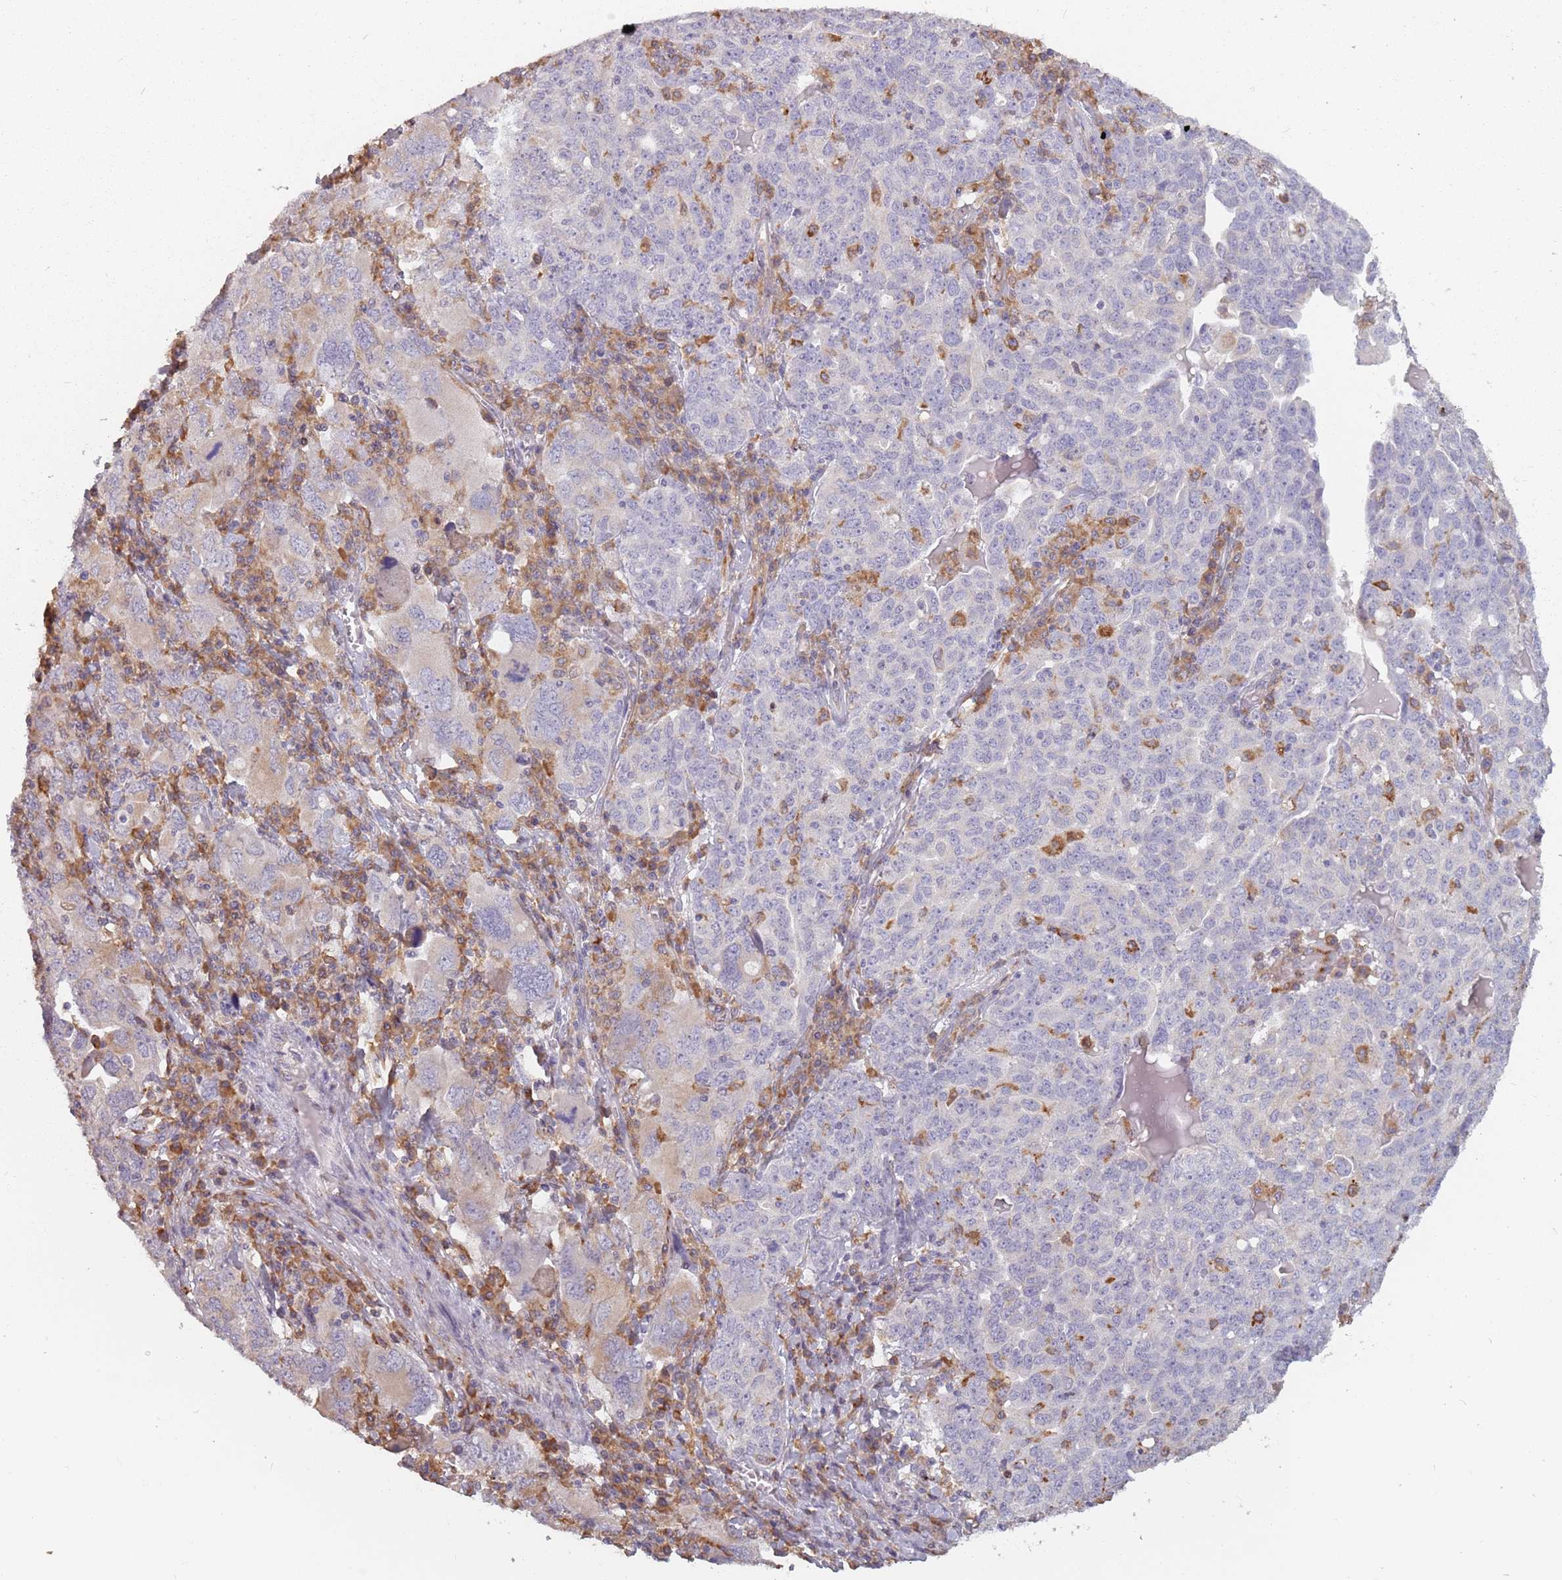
{"staining": {"intensity": "negative", "quantity": "none", "location": "none"}, "tissue": "ovarian cancer", "cell_type": "Tumor cells", "image_type": "cancer", "snomed": [{"axis": "morphology", "description": "Carcinoma, endometroid"}, {"axis": "topography", "description": "Ovary"}], "caption": "This is an IHC image of endometroid carcinoma (ovarian). There is no staining in tumor cells.", "gene": "RPS9", "patient": {"sex": "female", "age": 62}}